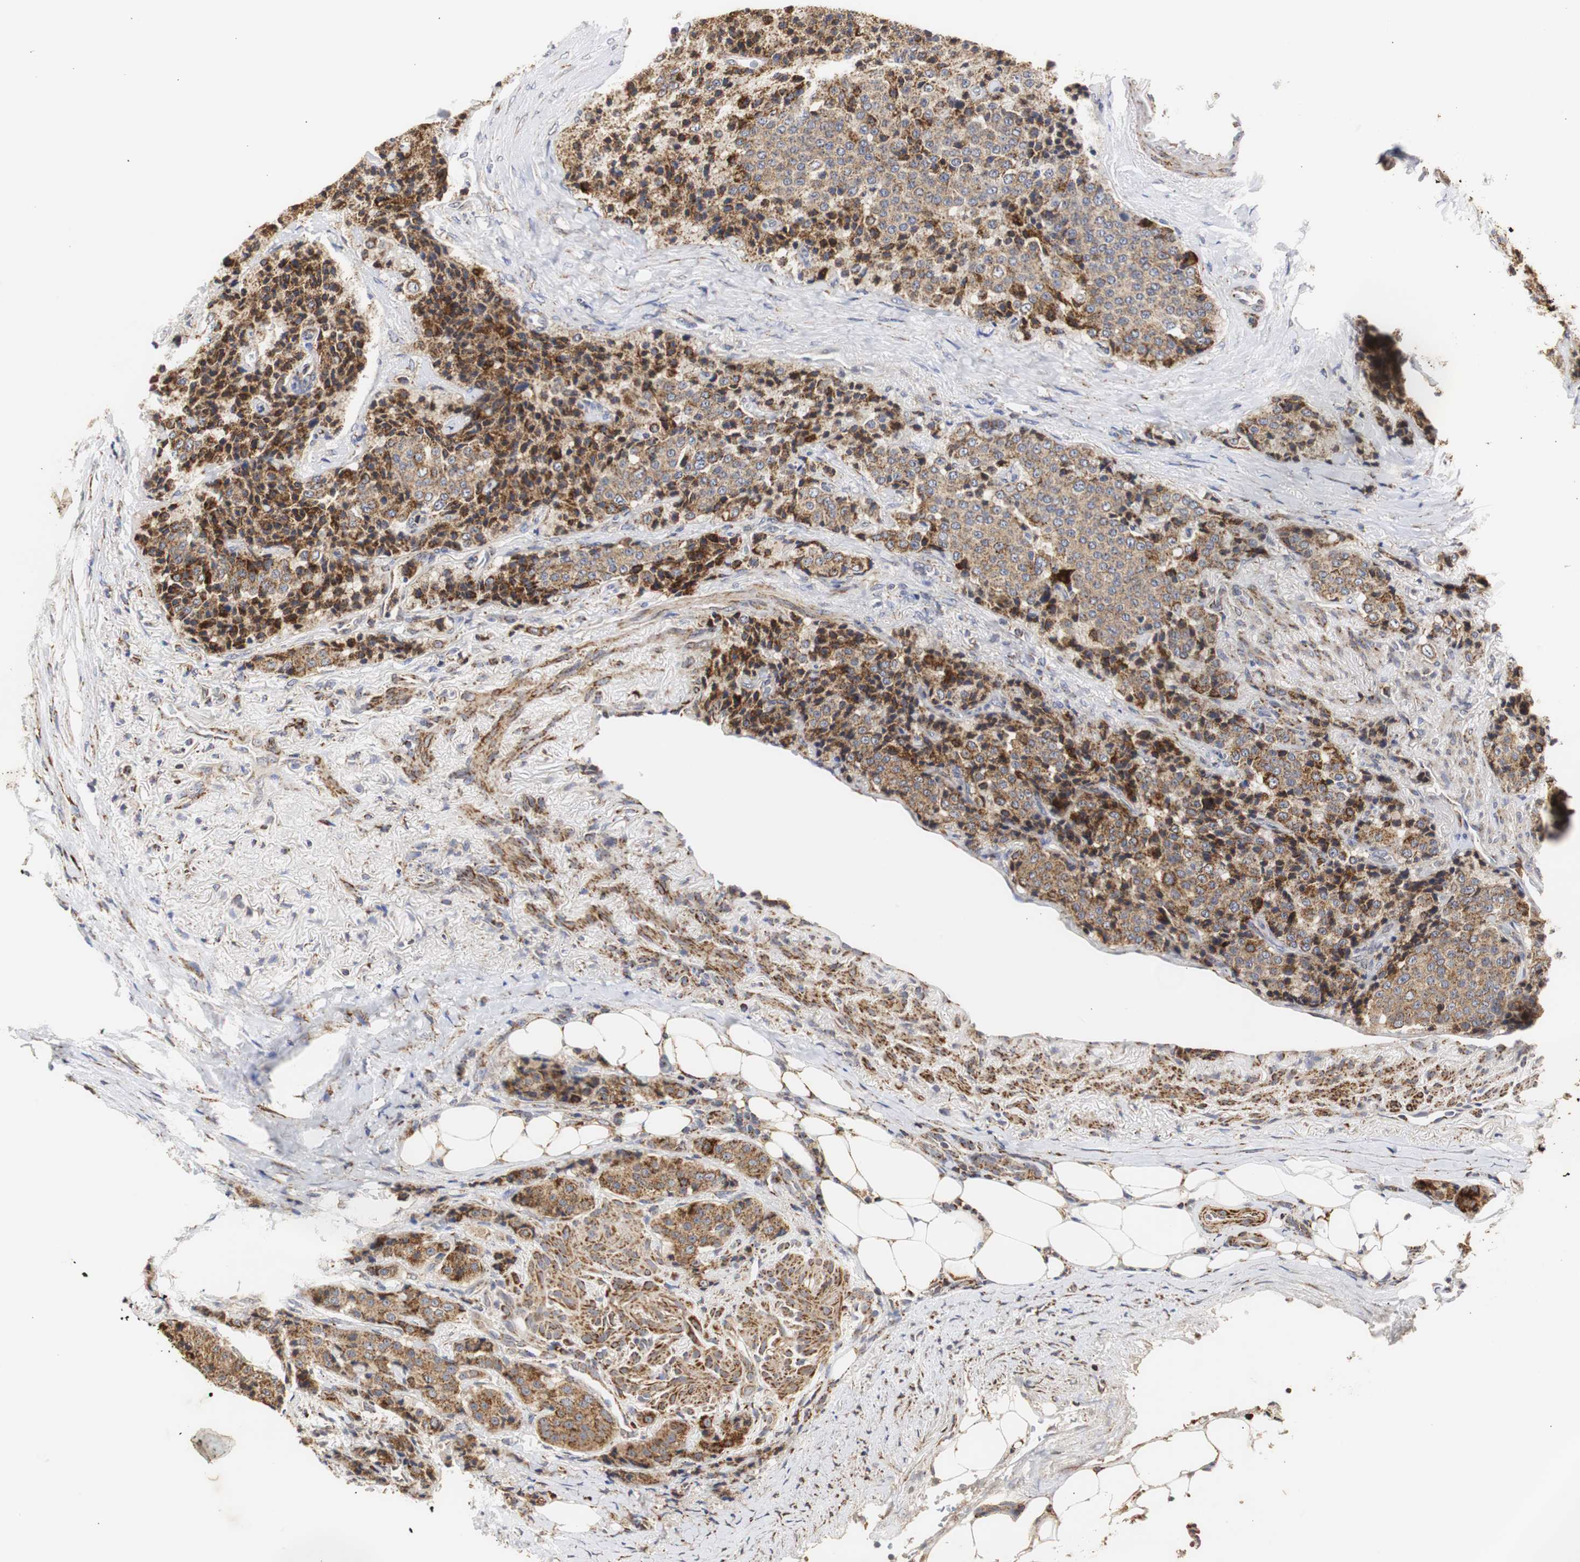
{"staining": {"intensity": "strong", "quantity": ">75%", "location": "cytoplasmic/membranous"}, "tissue": "carcinoid", "cell_type": "Tumor cells", "image_type": "cancer", "snomed": [{"axis": "morphology", "description": "Carcinoid, malignant, NOS"}, {"axis": "topography", "description": "Colon"}], "caption": "A brown stain highlights strong cytoplasmic/membranous expression of a protein in carcinoid (malignant) tumor cells. The staining was performed using DAB (3,3'-diaminobenzidine) to visualize the protein expression in brown, while the nuclei were stained in blue with hematoxylin (Magnification: 20x).", "gene": "HSD17B10", "patient": {"sex": "female", "age": 61}}